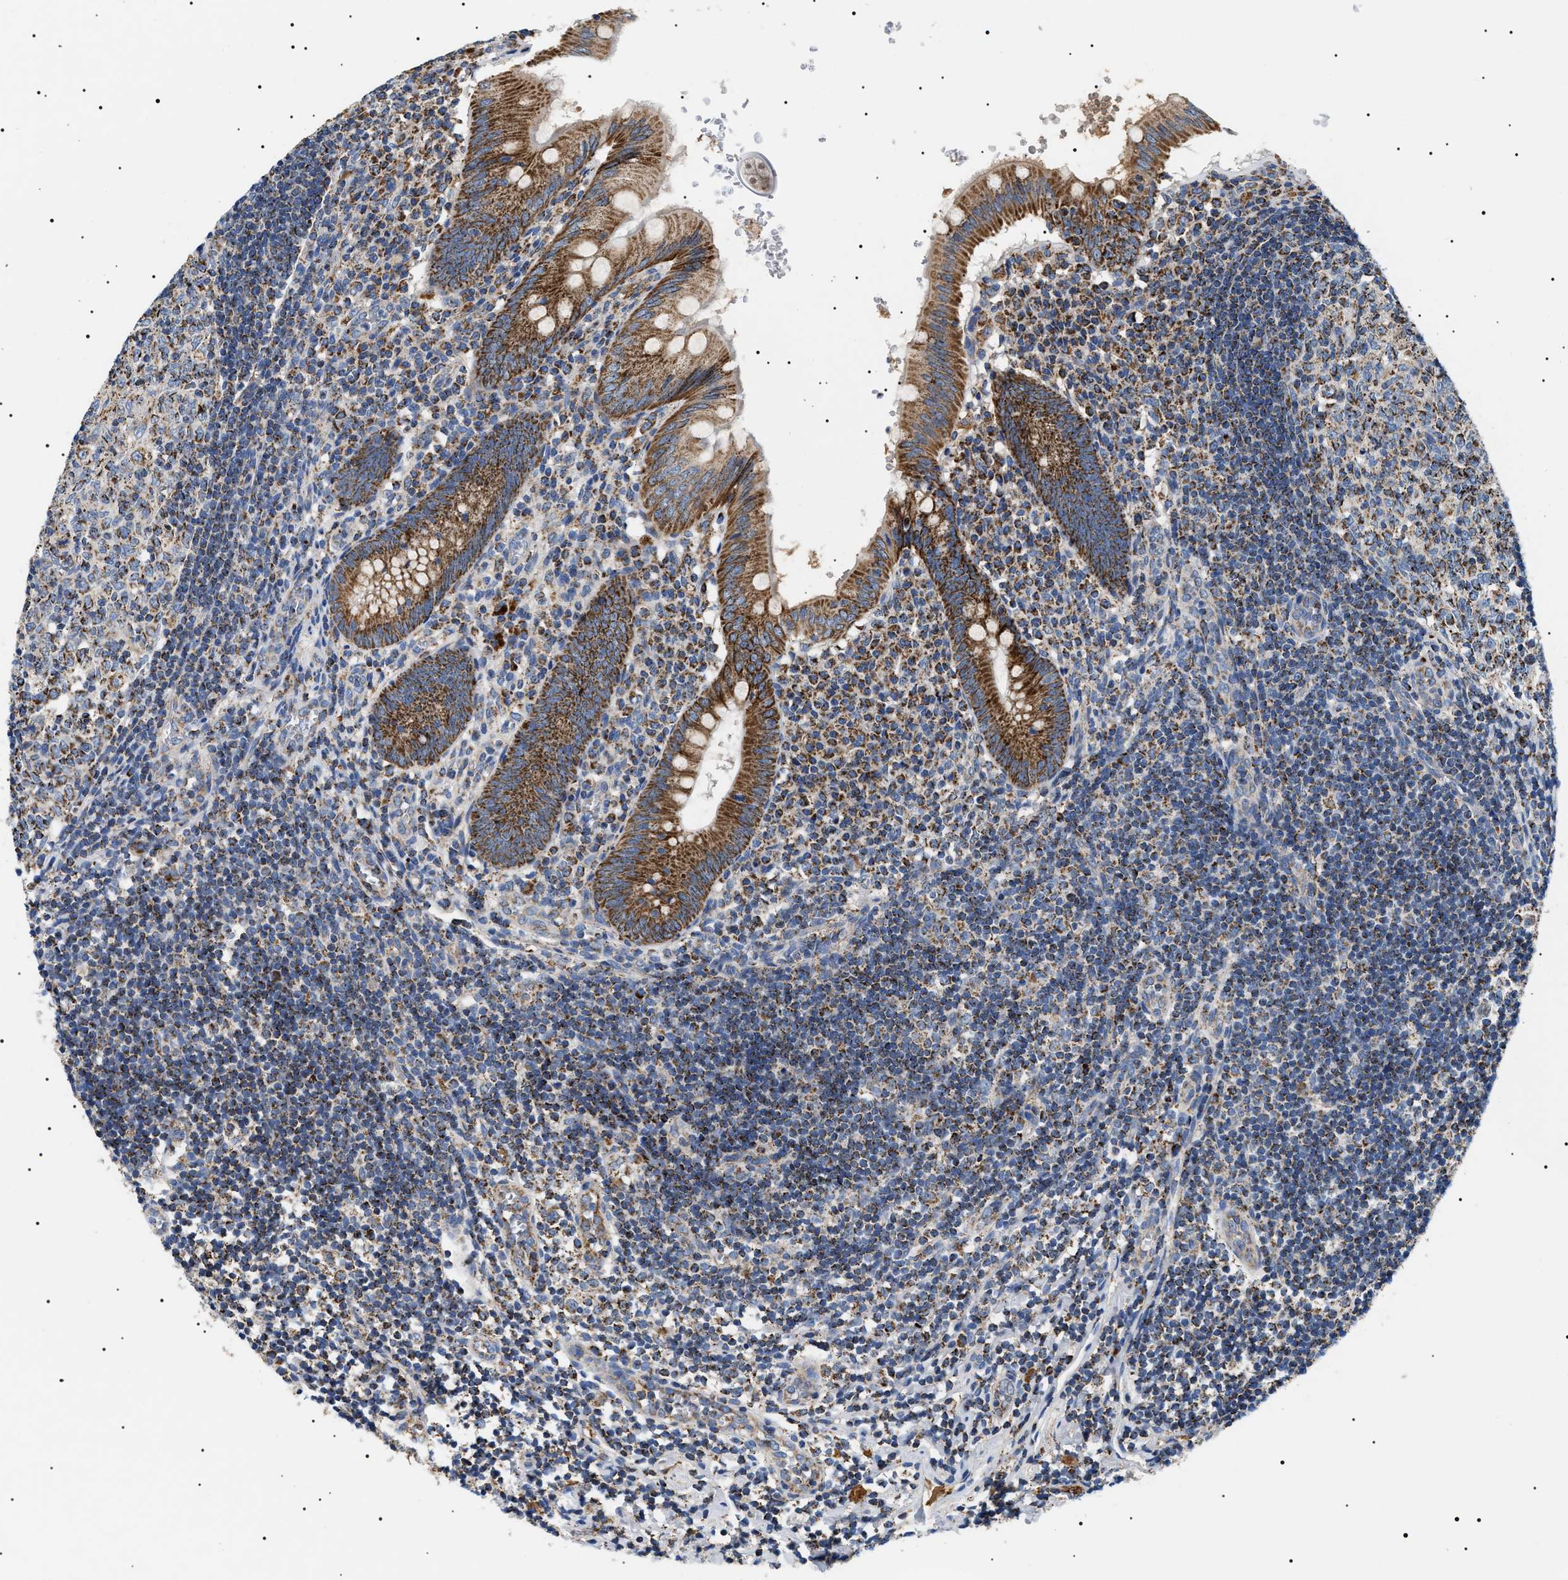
{"staining": {"intensity": "strong", "quantity": ">75%", "location": "cytoplasmic/membranous"}, "tissue": "appendix", "cell_type": "Glandular cells", "image_type": "normal", "snomed": [{"axis": "morphology", "description": "Normal tissue, NOS"}, {"axis": "topography", "description": "Appendix"}], "caption": "Immunohistochemistry histopathology image of normal appendix: appendix stained using IHC demonstrates high levels of strong protein expression localized specifically in the cytoplasmic/membranous of glandular cells, appearing as a cytoplasmic/membranous brown color.", "gene": "OXSM", "patient": {"sex": "male", "age": 8}}